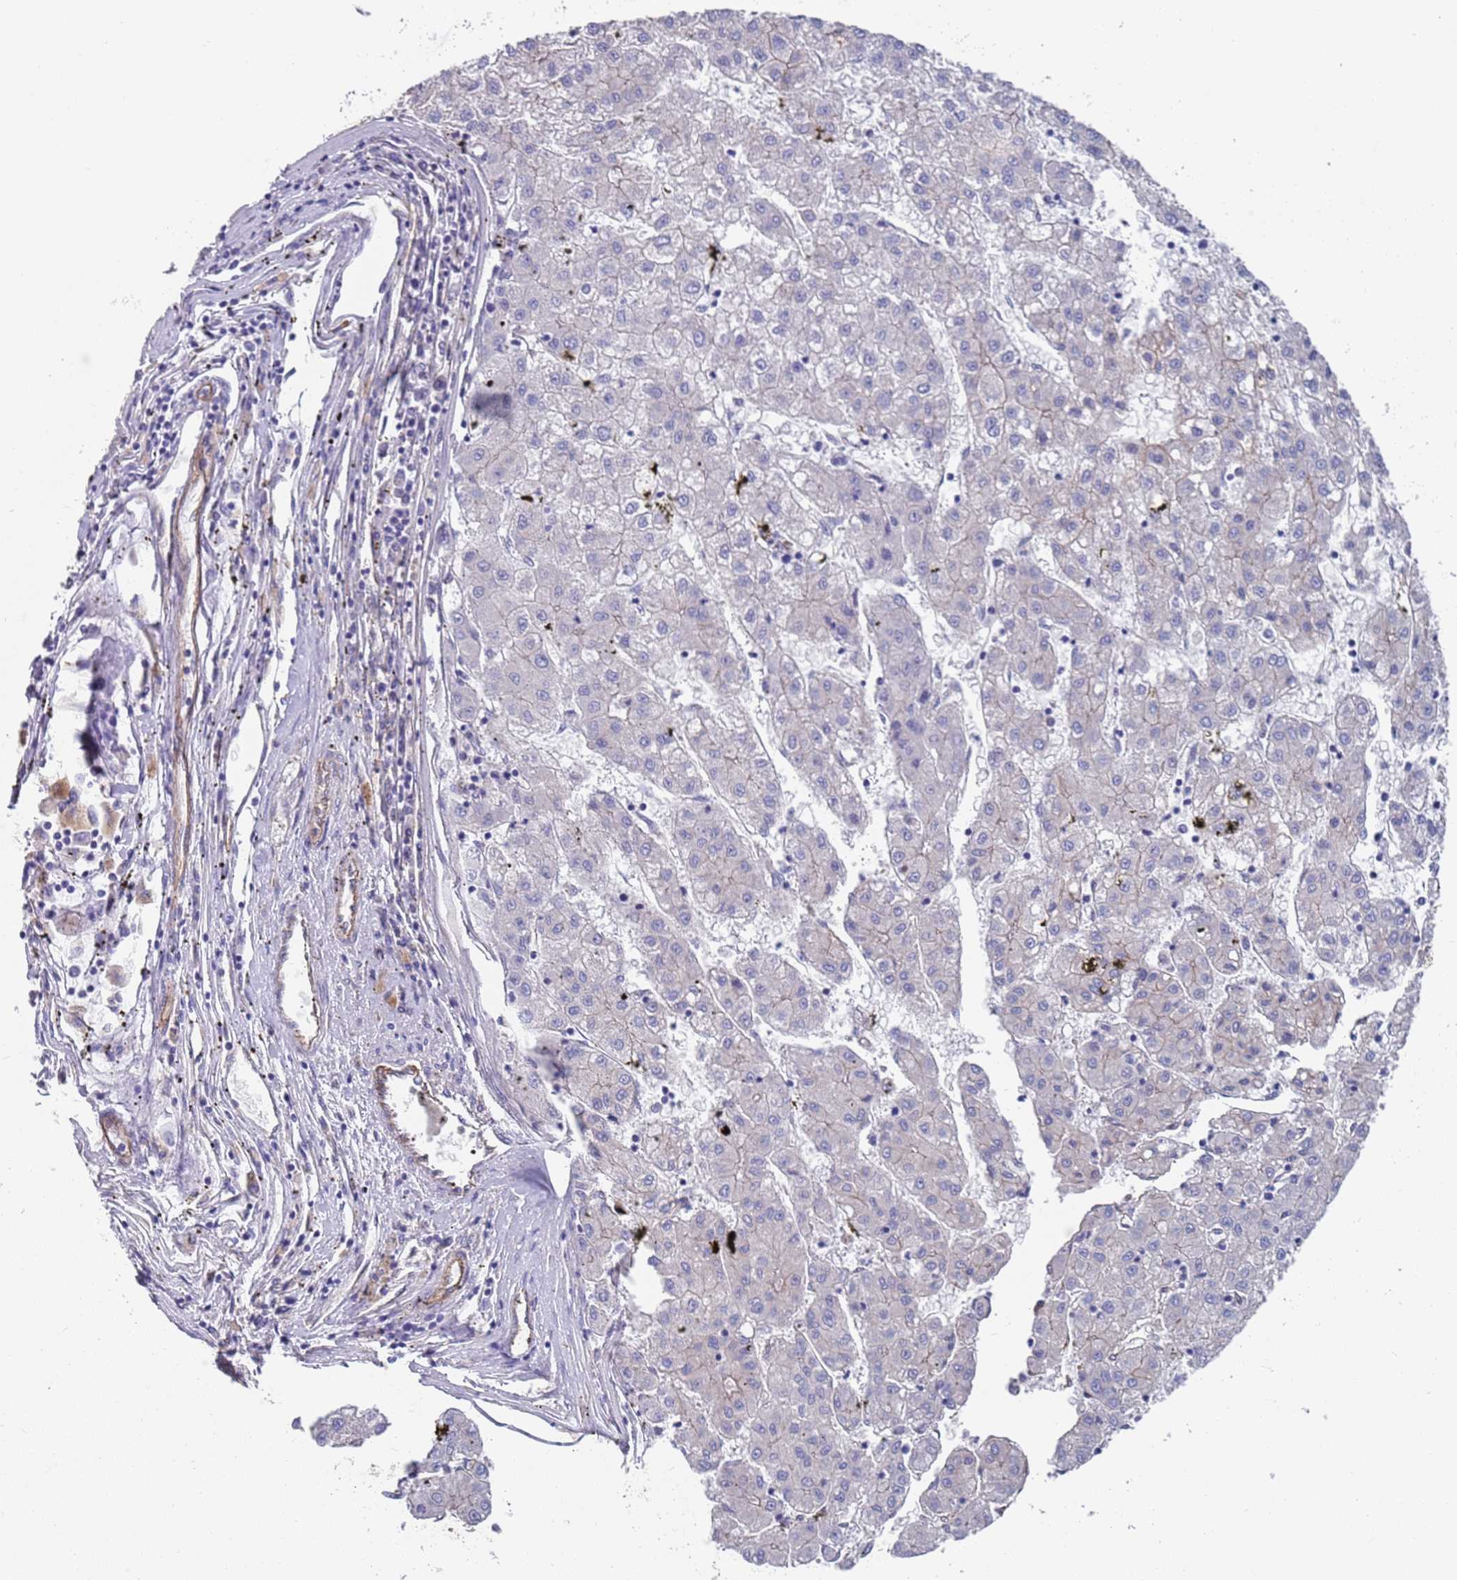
{"staining": {"intensity": "negative", "quantity": "none", "location": "none"}, "tissue": "liver cancer", "cell_type": "Tumor cells", "image_type": "cancer", "snomed": [{"axis": "morphology", "description": "Carcinoma, Hepatocellular, NOS"}, {"axis": "topography", "description": "Liver"}], "caption": "This is an immunohistochemistry (IHC) image of human hepatocellular carcinoma (liver). There is no staining in tumor cells.", "gene": "JAKMIP2", "patient": {"sex": "male", "age": 72}}